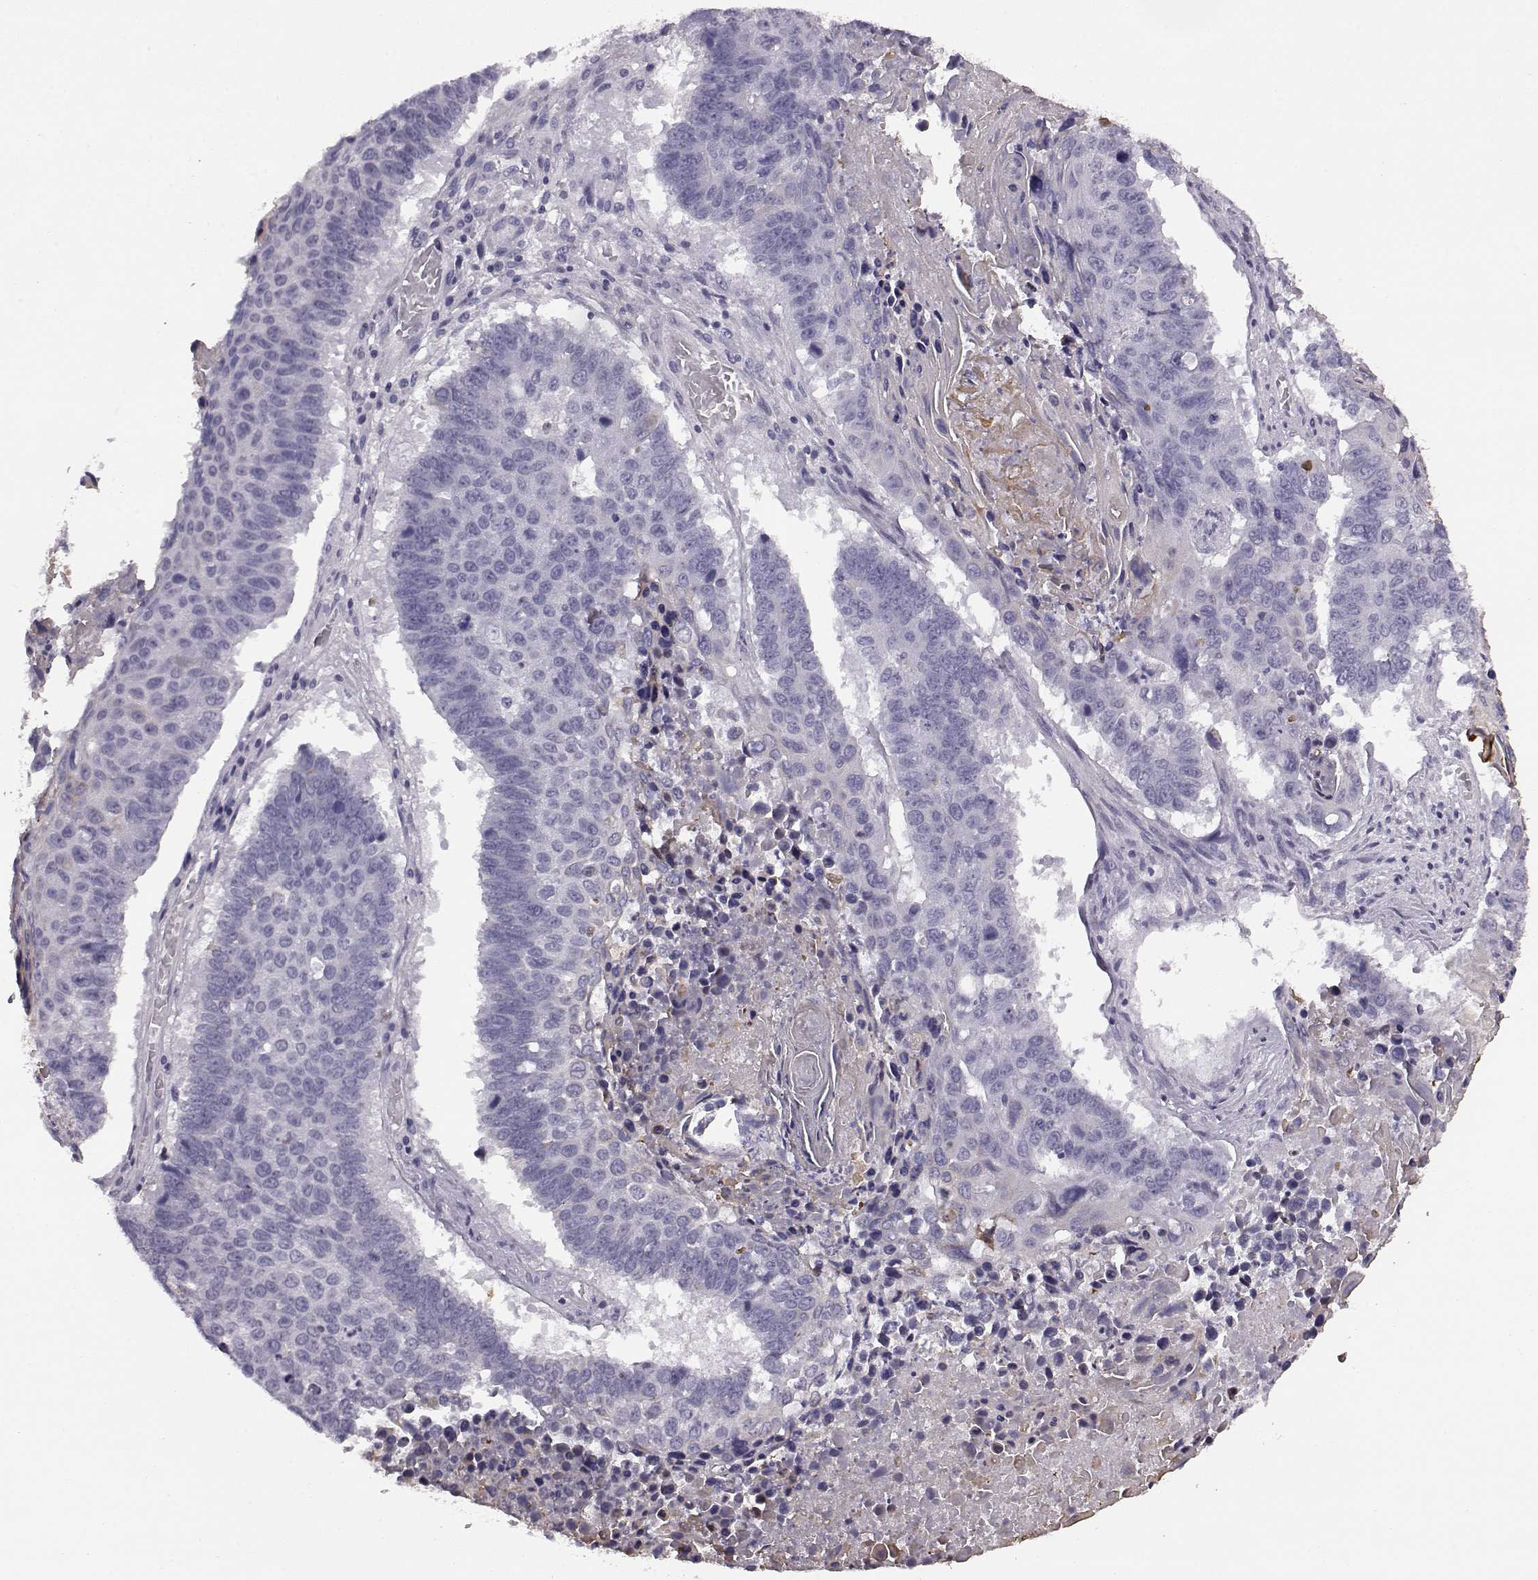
{"staining": {"intensity": "negative", "quantity": "none", "location": "none"}, "tissue": "lung cancer", "cell_type": "Tumor cells", "image_type": "cancer", "snomed": [{"axis": "morphology", "description": "Squamous cell carcinoma, NOS"}, {"axis": "topography", "description": "Lung"}], "caption": "Protein analysis of squamous cell carcinoma (lung) exhibits no significant staining in tumor cells.", "gene": "ODAD4", "patient": {"sex": "male", "age": 73}}